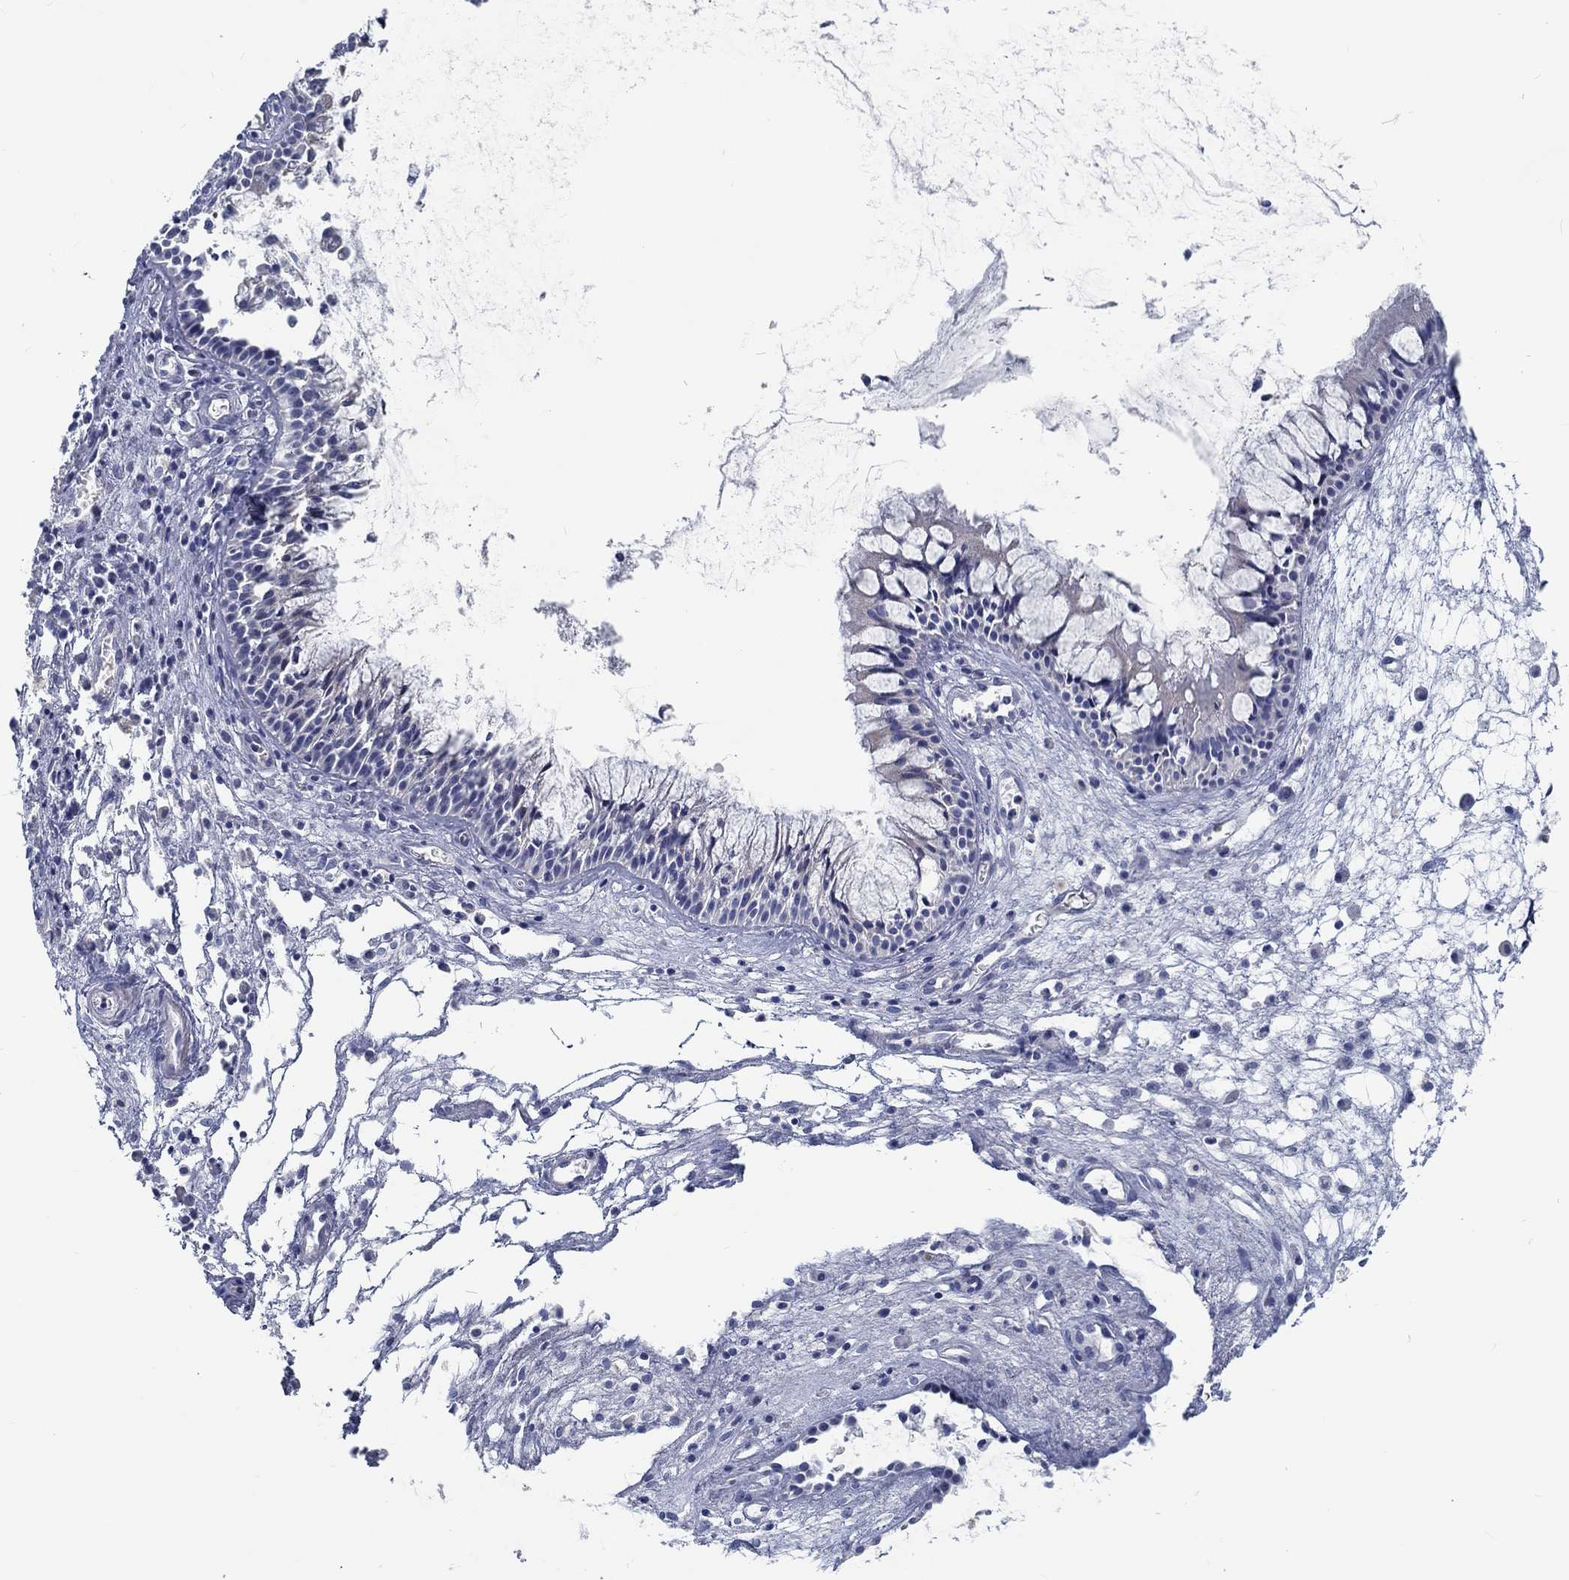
{"staining": {"intensity": "negative", "quantity": "none", "location": "none"}, "tissue": "nasopharynx", "cell_type": "Respiratory epithelial cells", "image_type": "normal", "snomed": [{"axis": "morphology", "description": "Normal tissue, NOS"}, {"axis": "topography", "description": "Nasopharynx"}], "caption": "A high-resolution image shows immunohistochemistry staining of unremarkable nasopharynx, which shows no significant expression in respiratory epithelial cells. Nuclei are stained in blue.", "gene": "MYBPC1", "patient": {"sex": "female", "age": 47}}